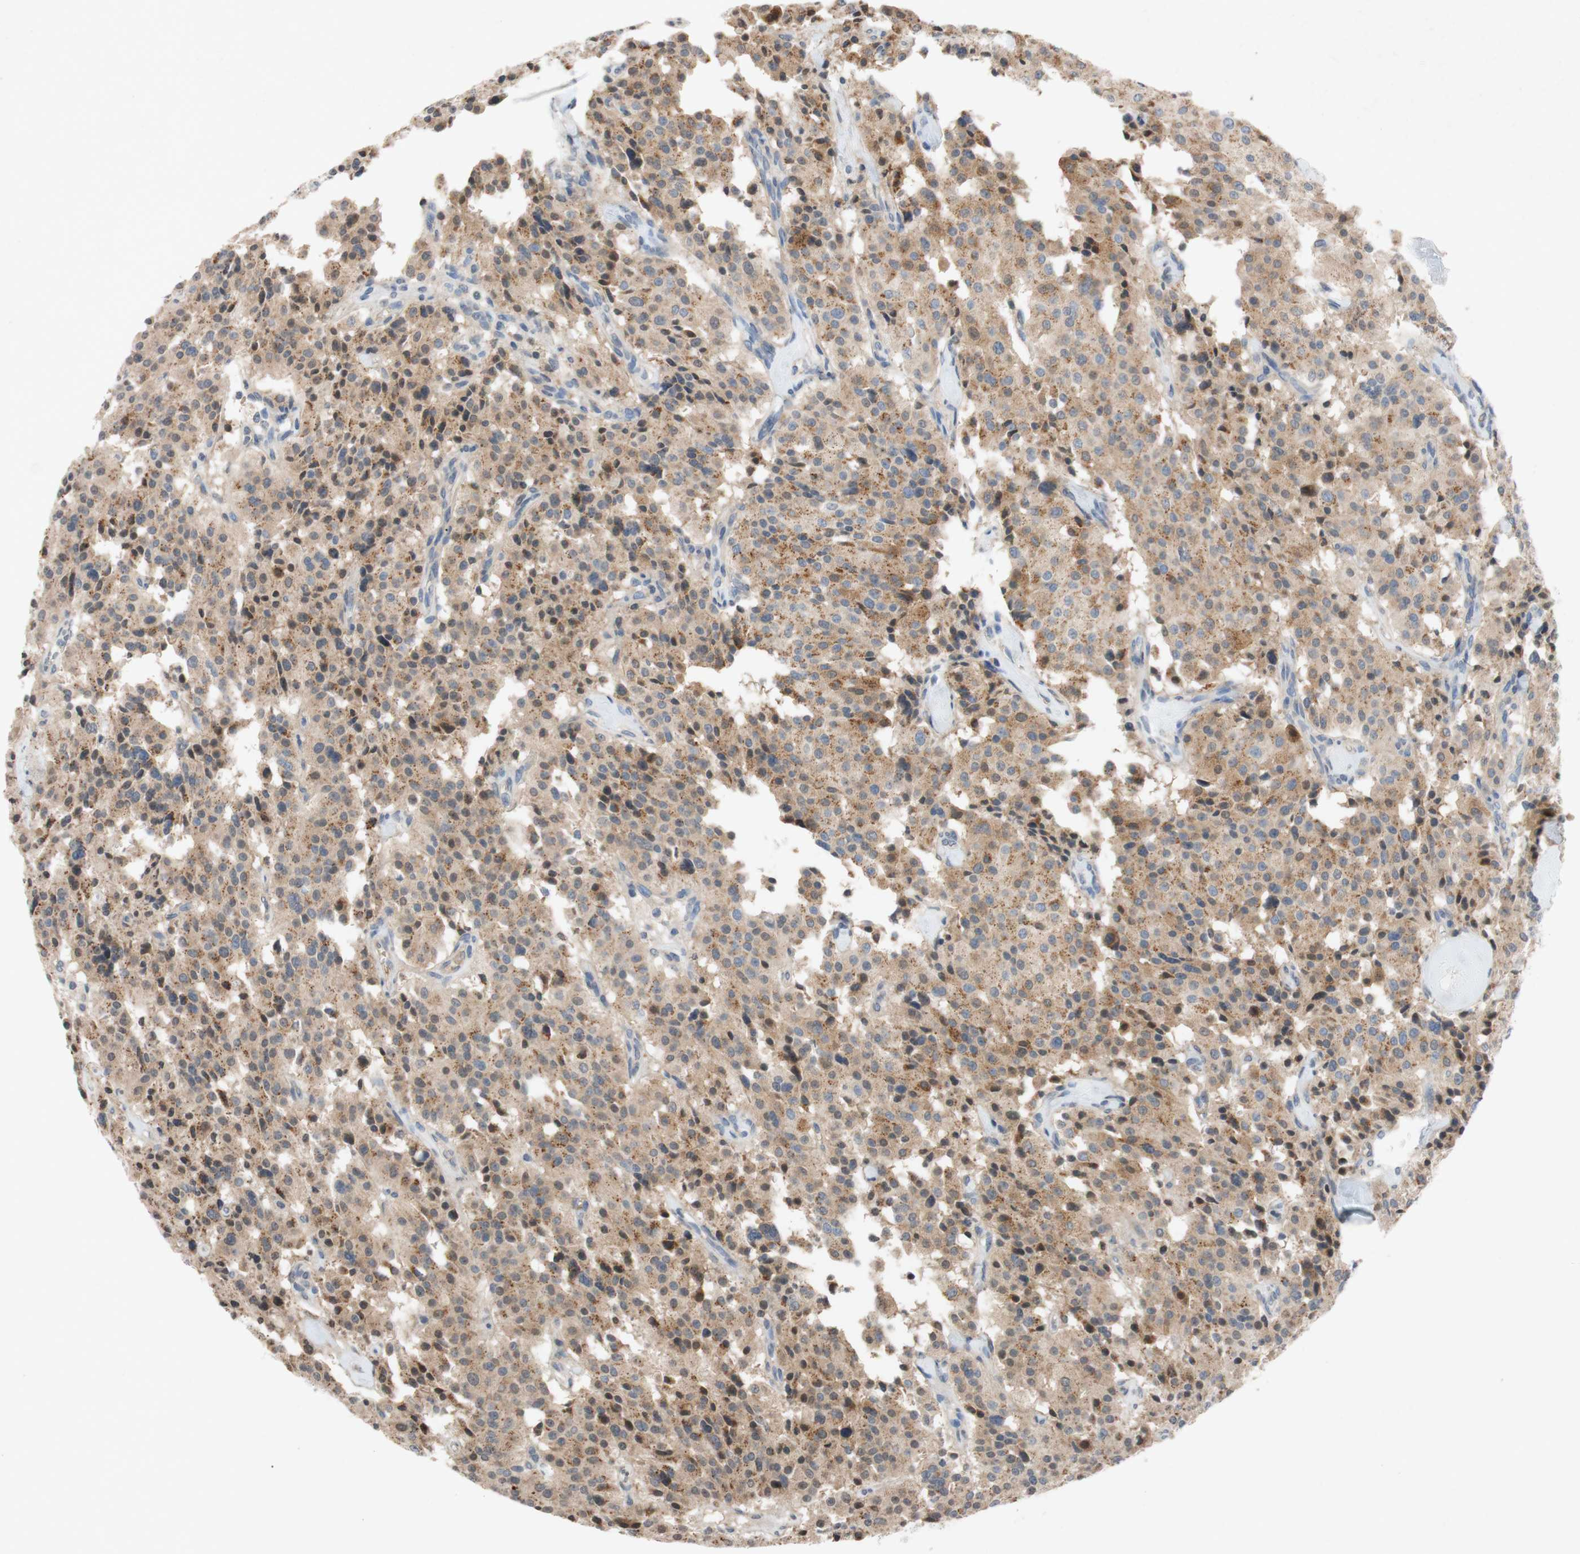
{"staining": {"intensity": "moderate", "quantity": ">75%", "location": "cytoplasmic/membranous"}, "tissue": "carcinoid", "cell_type": "Tumor cells", "image_type": "cancer", "snomed": [{"axis": "morphology", "description": "Carcinoid, malignant, NOS"}, {"axis": "topography", "description": "Lung"}], "caption": "Protein analysis of carcinoid tissue demonstrates moderate cytoplasmic/membranous staining in approximately >75% of tumor cells. (Stains: DAB in brown, nuclei in blue, Microscopy: brightfield microscopy at high magnification).", "gene": "ADD2", "patient": {"sex": "male", "age": 30}}